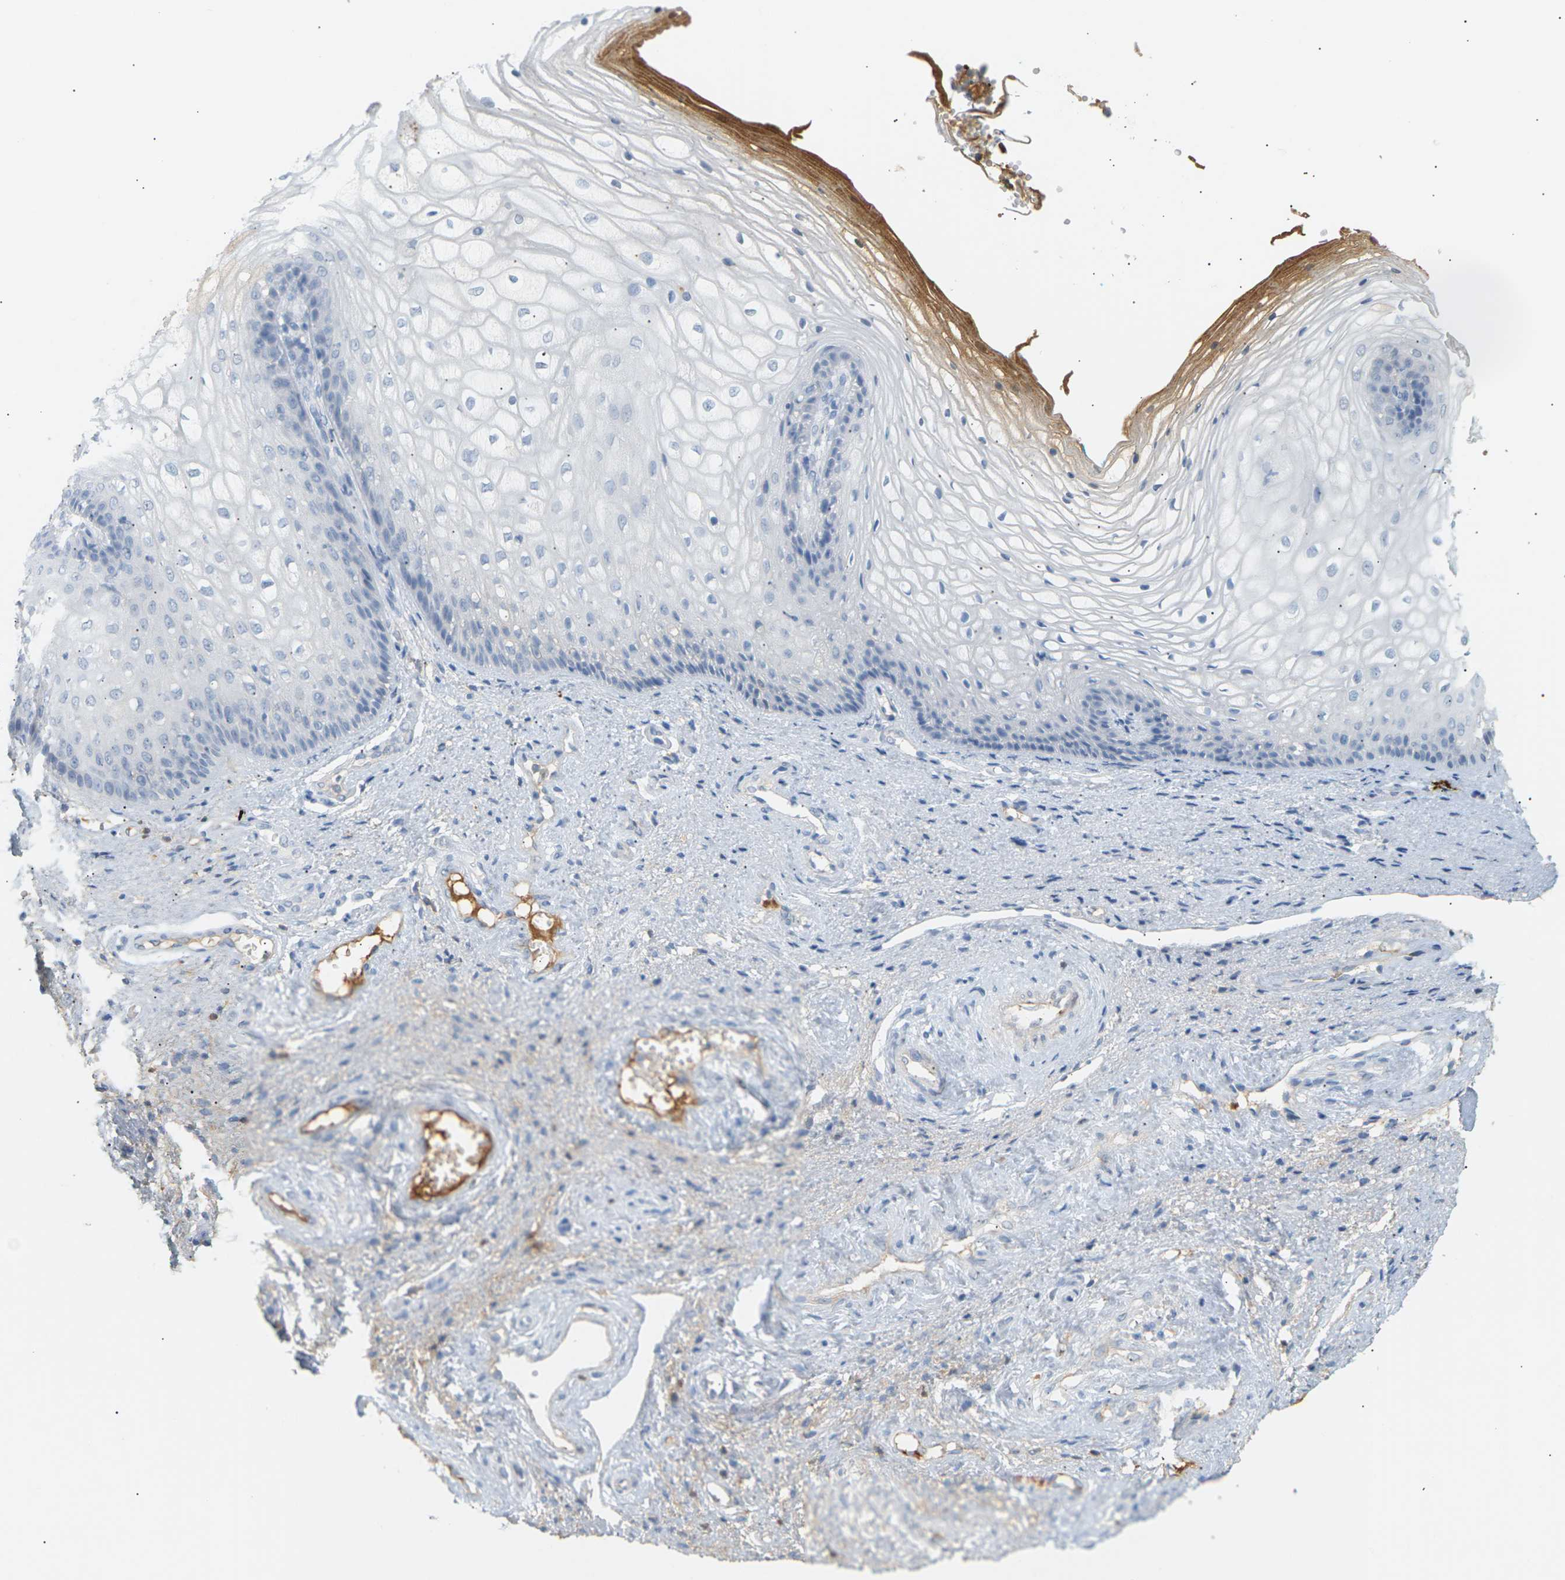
{"staining": {"intensity": "weak", "quantity": "<25%", "location": "cytoplasmic/membranous"}, "tissue": "vagina", "cell_type": "Squamous epithelial cells", "image_type": "normal", "snomed": [{"axis": "morphology", "description": "Normal tissue, NOS"}, {"axis": "topography", "description": "Vagina"}], "caption": "This is an immunohistochemistry (IHC) image of benign human vagina. There is no staining in squamous epithelial cells.", "gene": "IGLC3", "patient": {"sex": "female", "age": 34}}